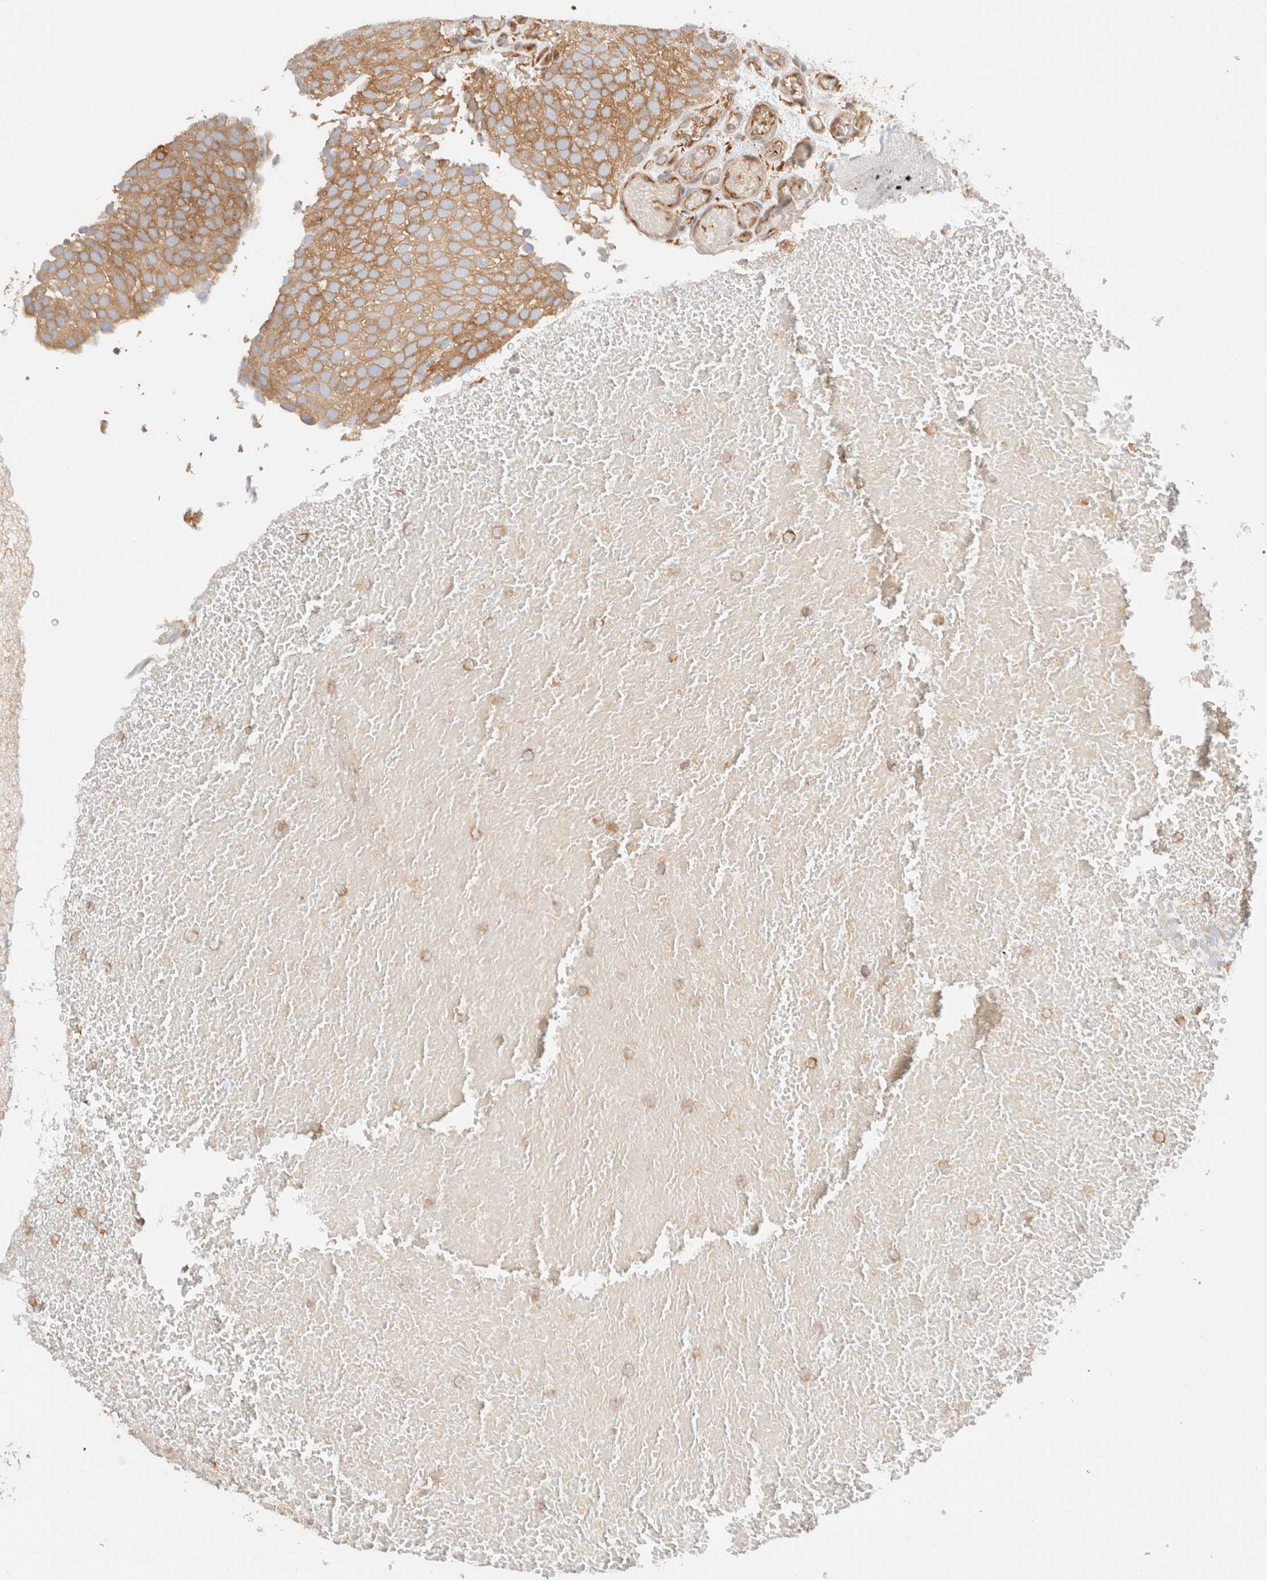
{"staining": {"intensity": "moderate", "quantity": ">75%", "location": "cytoplasmic/membranous"}, "tissue": "urothelial cancer", "cell_type": "Tumor cells", "image_type": "cancer", "snomed": [{"axis": "morphology", "description": "Urothelial carcinoma, Low grade"}, {"axis": "topography", "description": "Urinary bladder"}], "caption": "An image of urothelial cancer stained for a protein displays moderate cytoplasmic/membranous brown staining in tumor cells.", "gene": "RABEP1", "patient": {"sex": "male", "age": 78}}